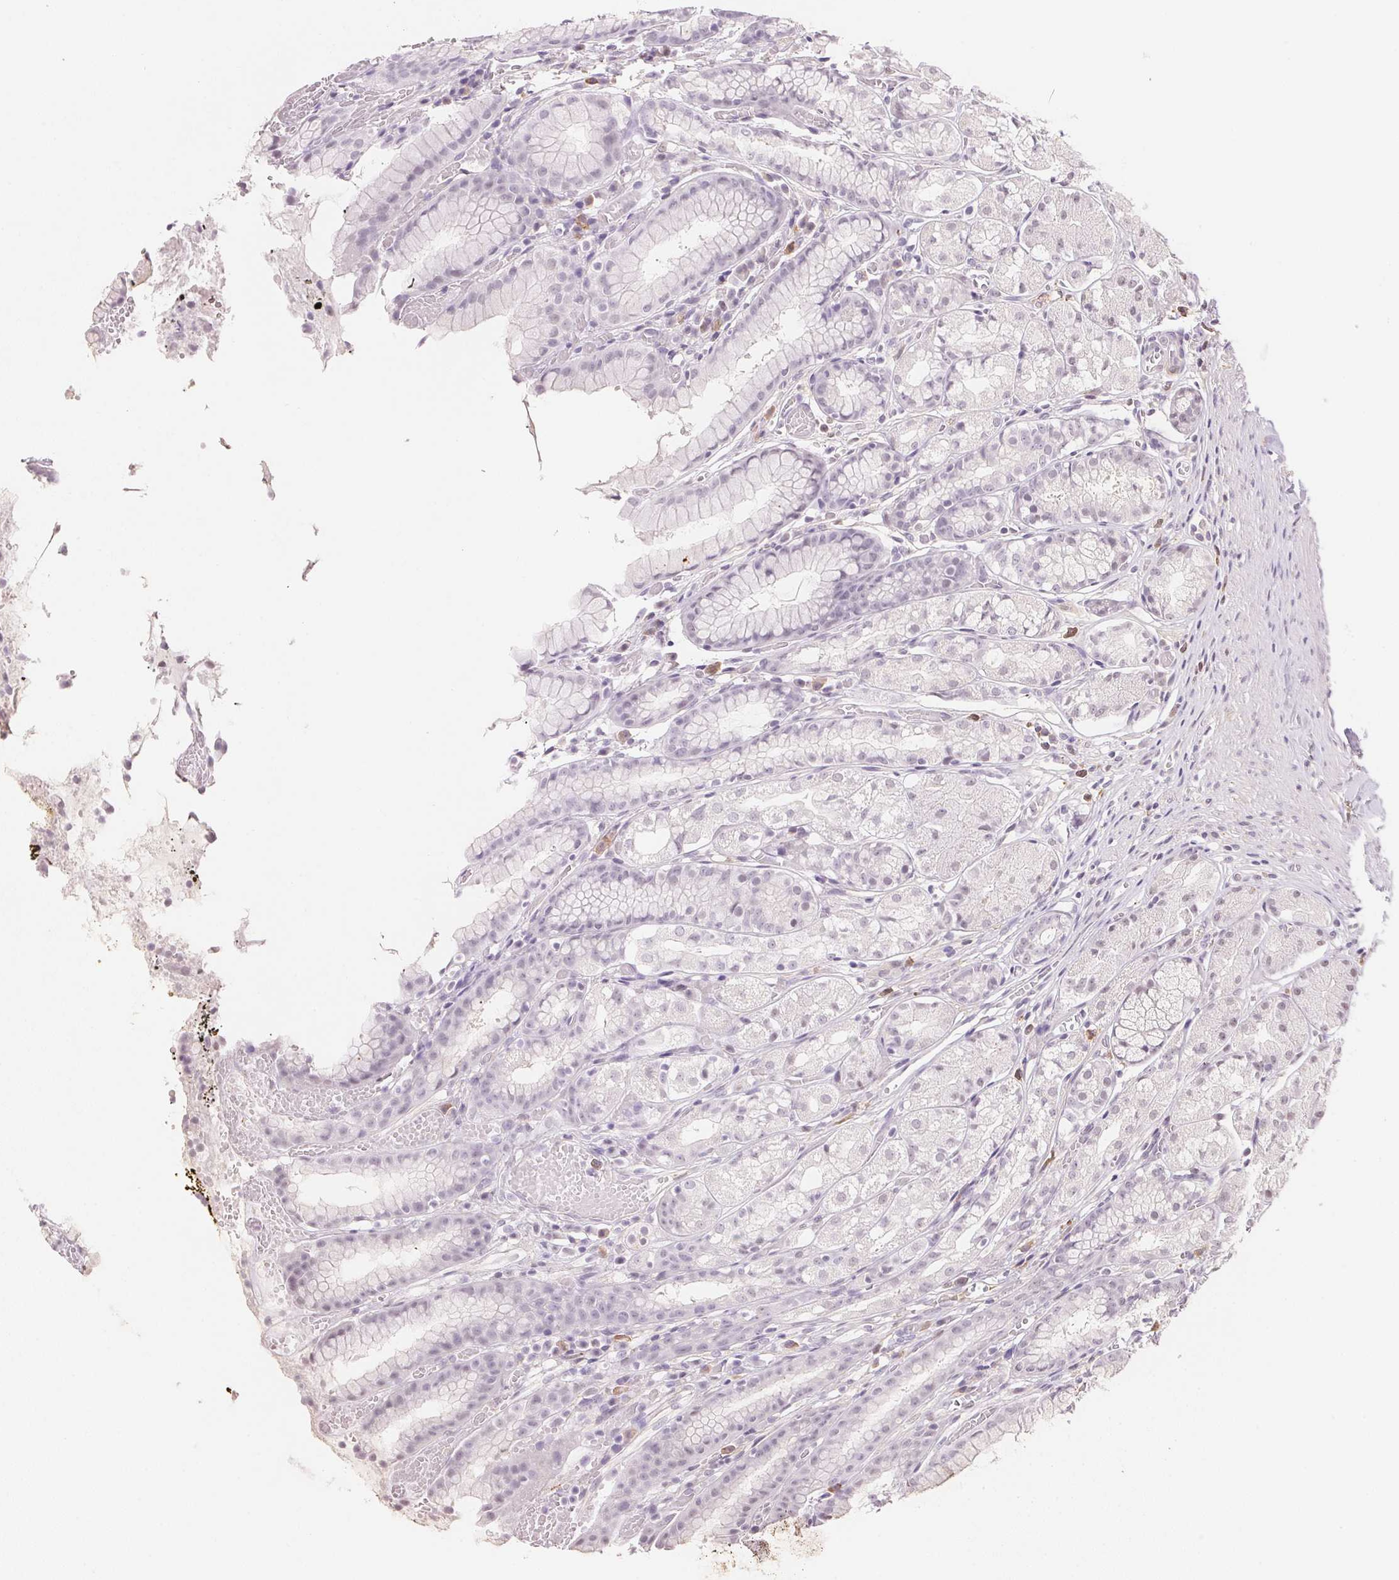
{"staining": {"intensity": "negative", "quantity": "none", "location": "none"}, "tissue": "stomach", "cell_type": "Glandular cells", "image_type": "normal", "snomed": [{"axis": "morphology", "description": "Normal tissue, NOS"}, {"axis": "topography", "description": "Smooth muscle"}, {"axis": "topography", "description": "Stomach"}], "caption": "IHC image of benign stomach: human stomach stained with DAB shows no significant protein staining in glandular cells. (Stains: DAB (3,3'-diaminobenzidine) immunohistochemistry (IHC) with hematoxylin counter stain, Microscopy: brightfield microscopy at high magnification).", "gene": "FNDC4", "patient": {"sex": "male", "age": 70}}